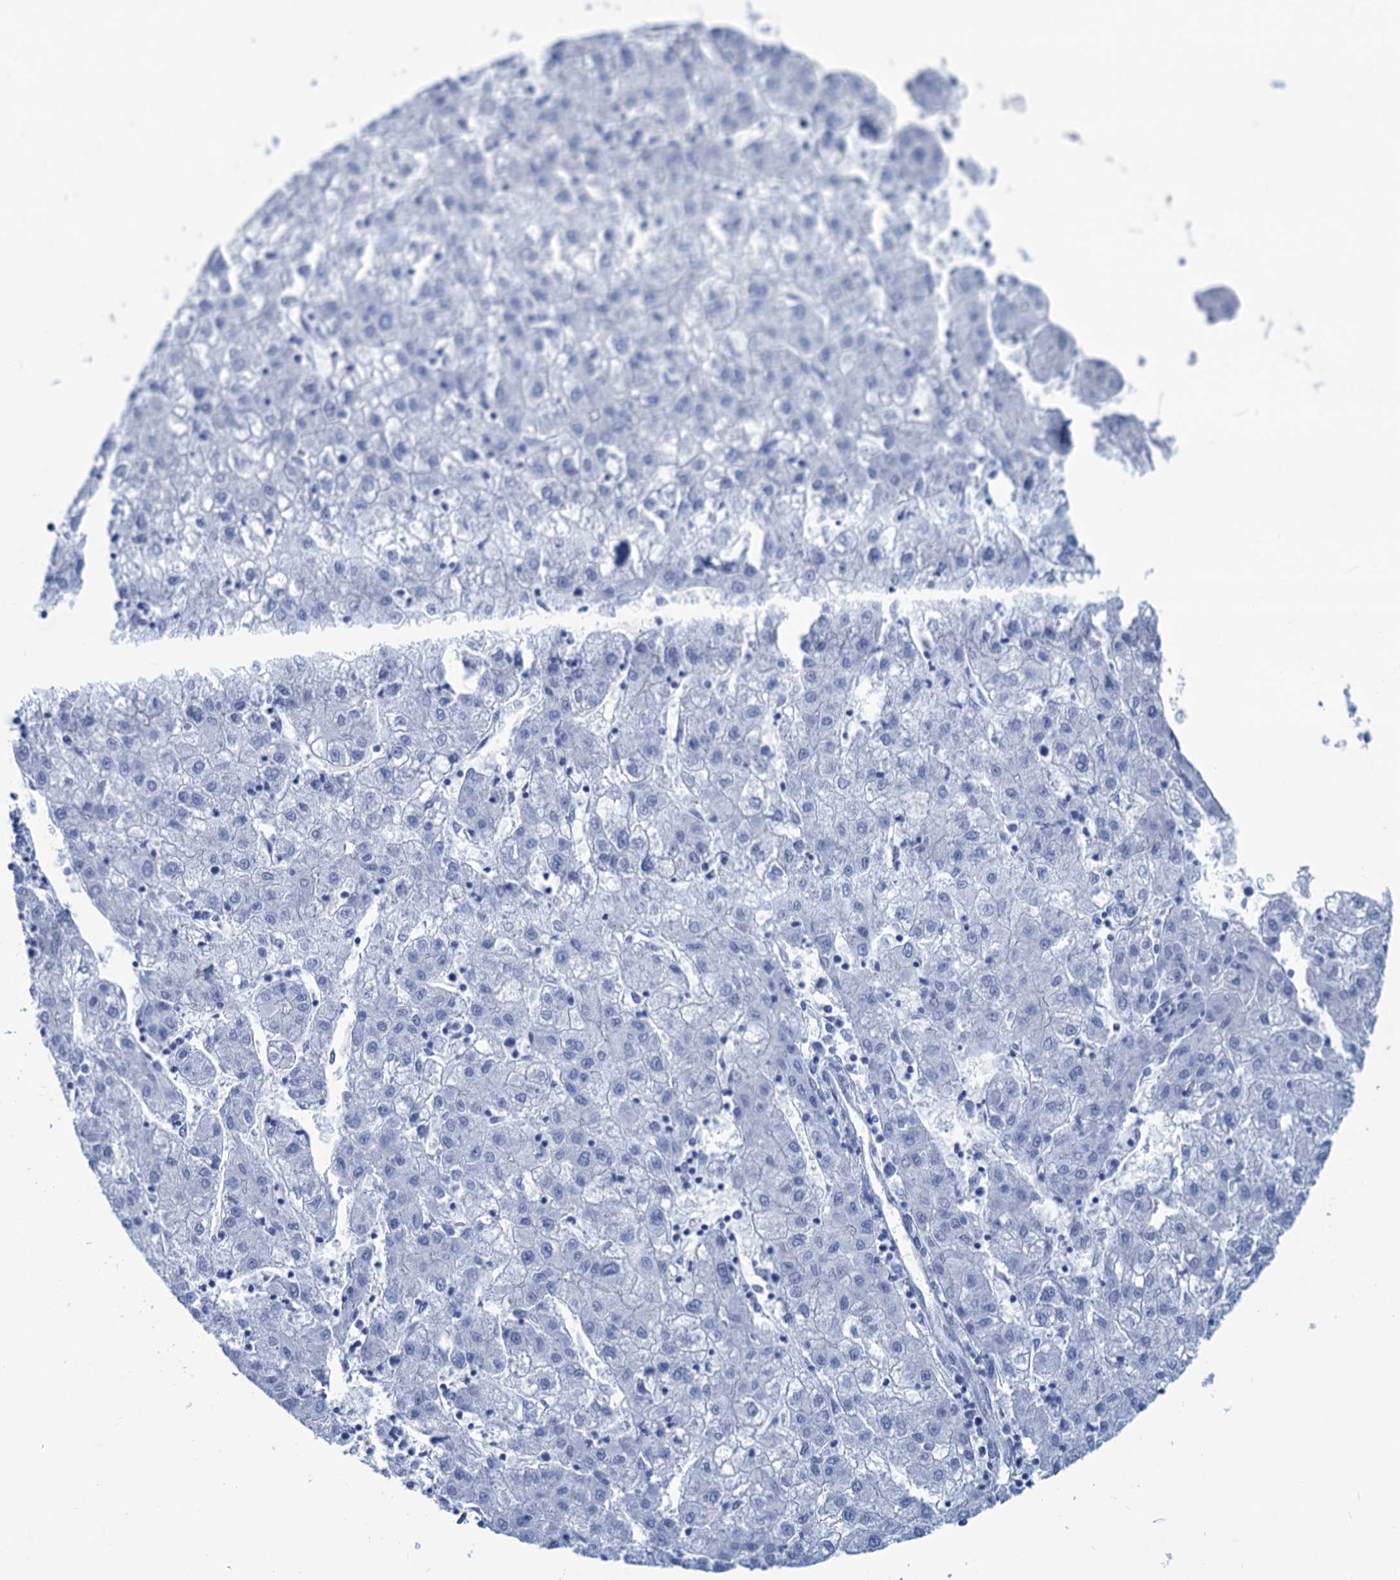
{"staining": {"intensity": "negative", "quantity": "none", "location": "none"}, "tissue": "liver cancer", "cell_type": "Tumor cells", "image_type": "cancer", "snomed": [{"axis": "morphology", "description": "Carcinoma, Hepatocellular, NOS"}, {"axis": "topography", "description": "Liver"}], "caption": "DAB (3,3'-diaminobenzidine) immunohistochemical staining of liver cancer (hepatocellular carcinoma) exhibits no significant positivity in tumor cells. Nuclei are stained in blue.", "gene": "CABYR", "patient": {"sex": "male", "age": 72}}